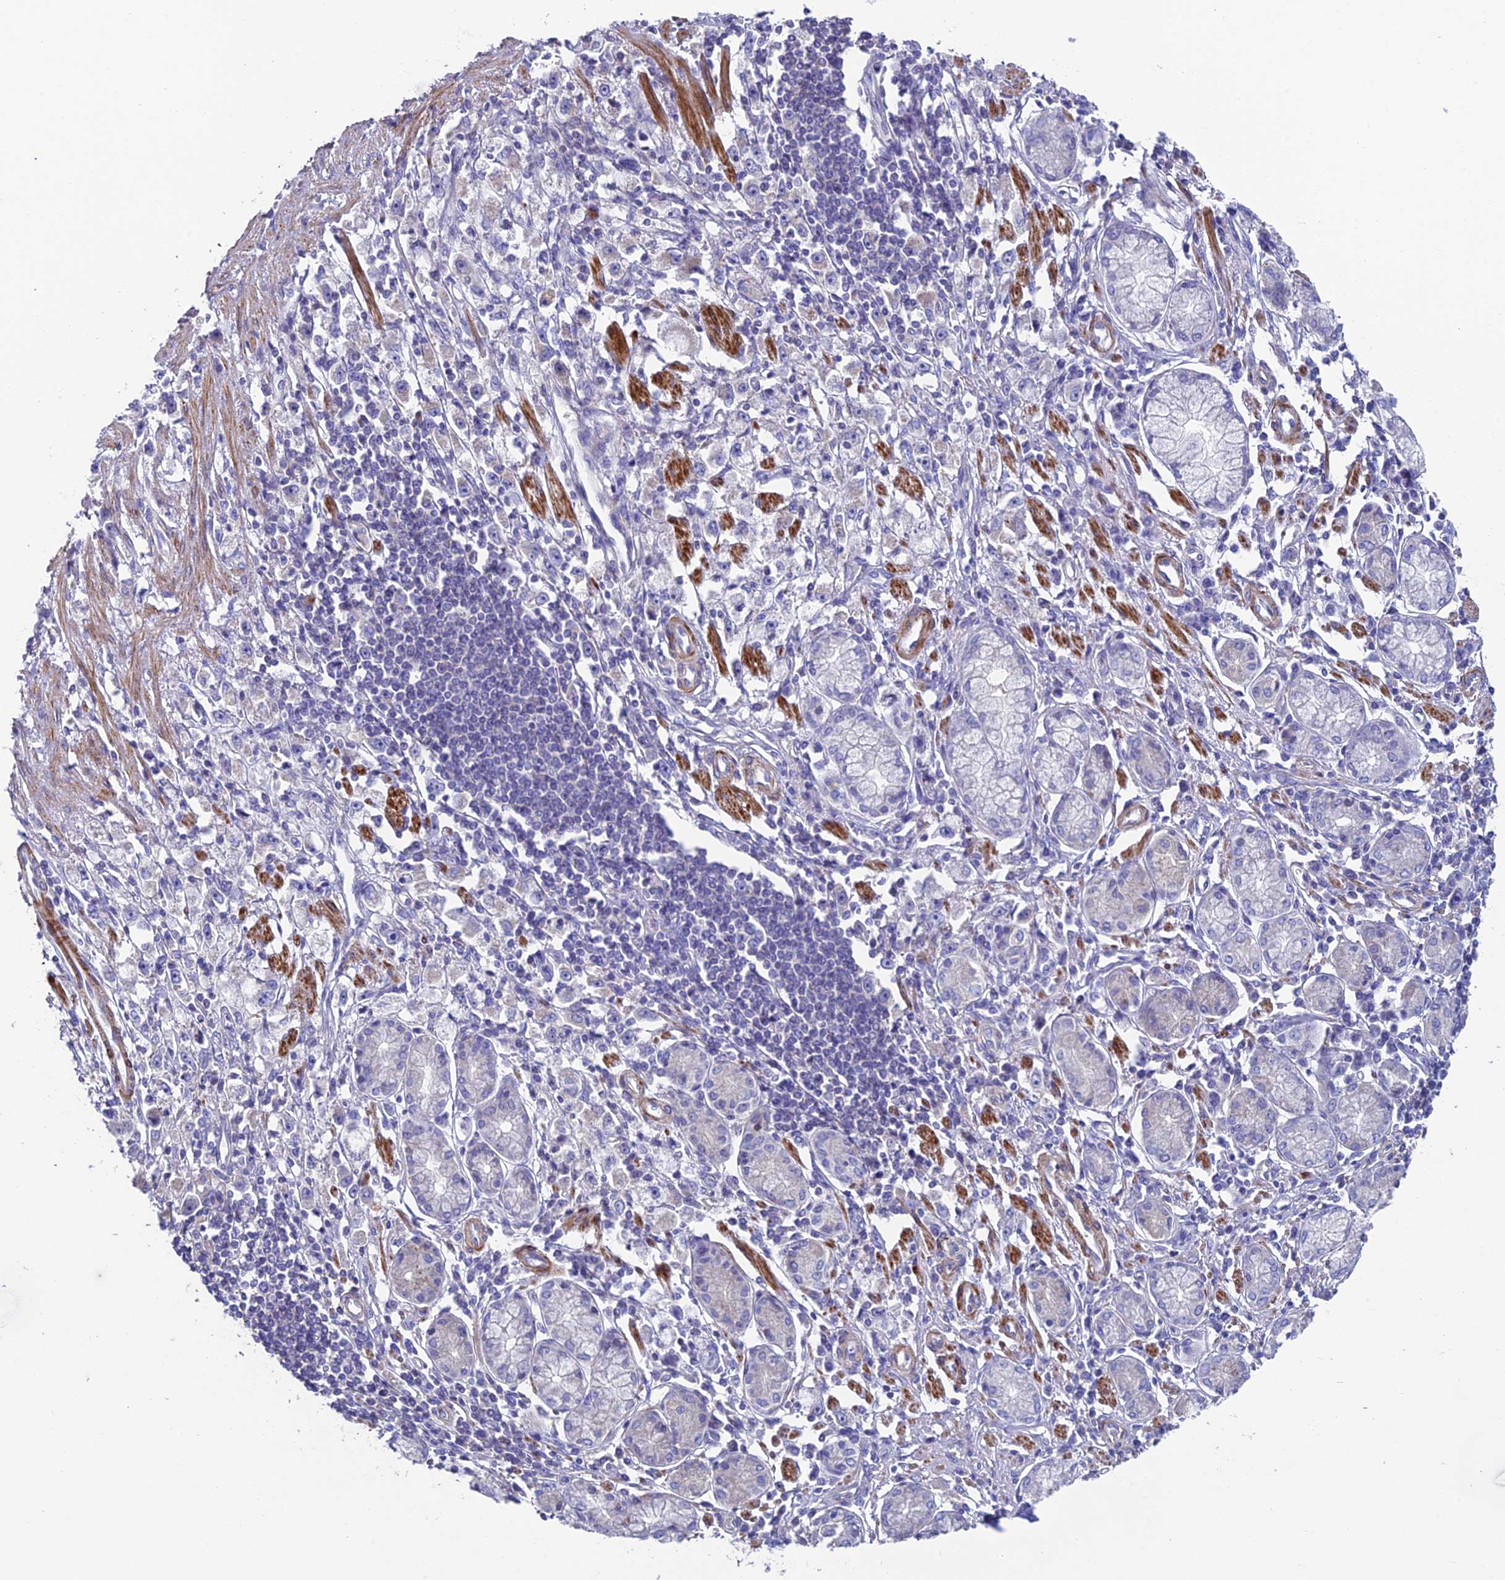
{"staining": {"intensity": "negative", "quantity": "none", "location": "none"}, "tissue": "stomach cancer", "cell_type": "Tumor cells", "image_type": "cancer", "snomed": [{"axis": "morphology", "description": "Adenocarcinoma, NOS"}, {"axis": "topography", "description": "Stomach"}], "caption": "Immunohistochemistry micrograph of neoplastic tissue: stomach cancer stained with DAB (3,3'-diaminobenzidine) shows no significant protein expression in tumor cells. (Immunohistochemistry (ihc), brightfield microscopy, high magnification).", "gene": "FAM178B", "patient": {"sex": "female", "age": 59}}